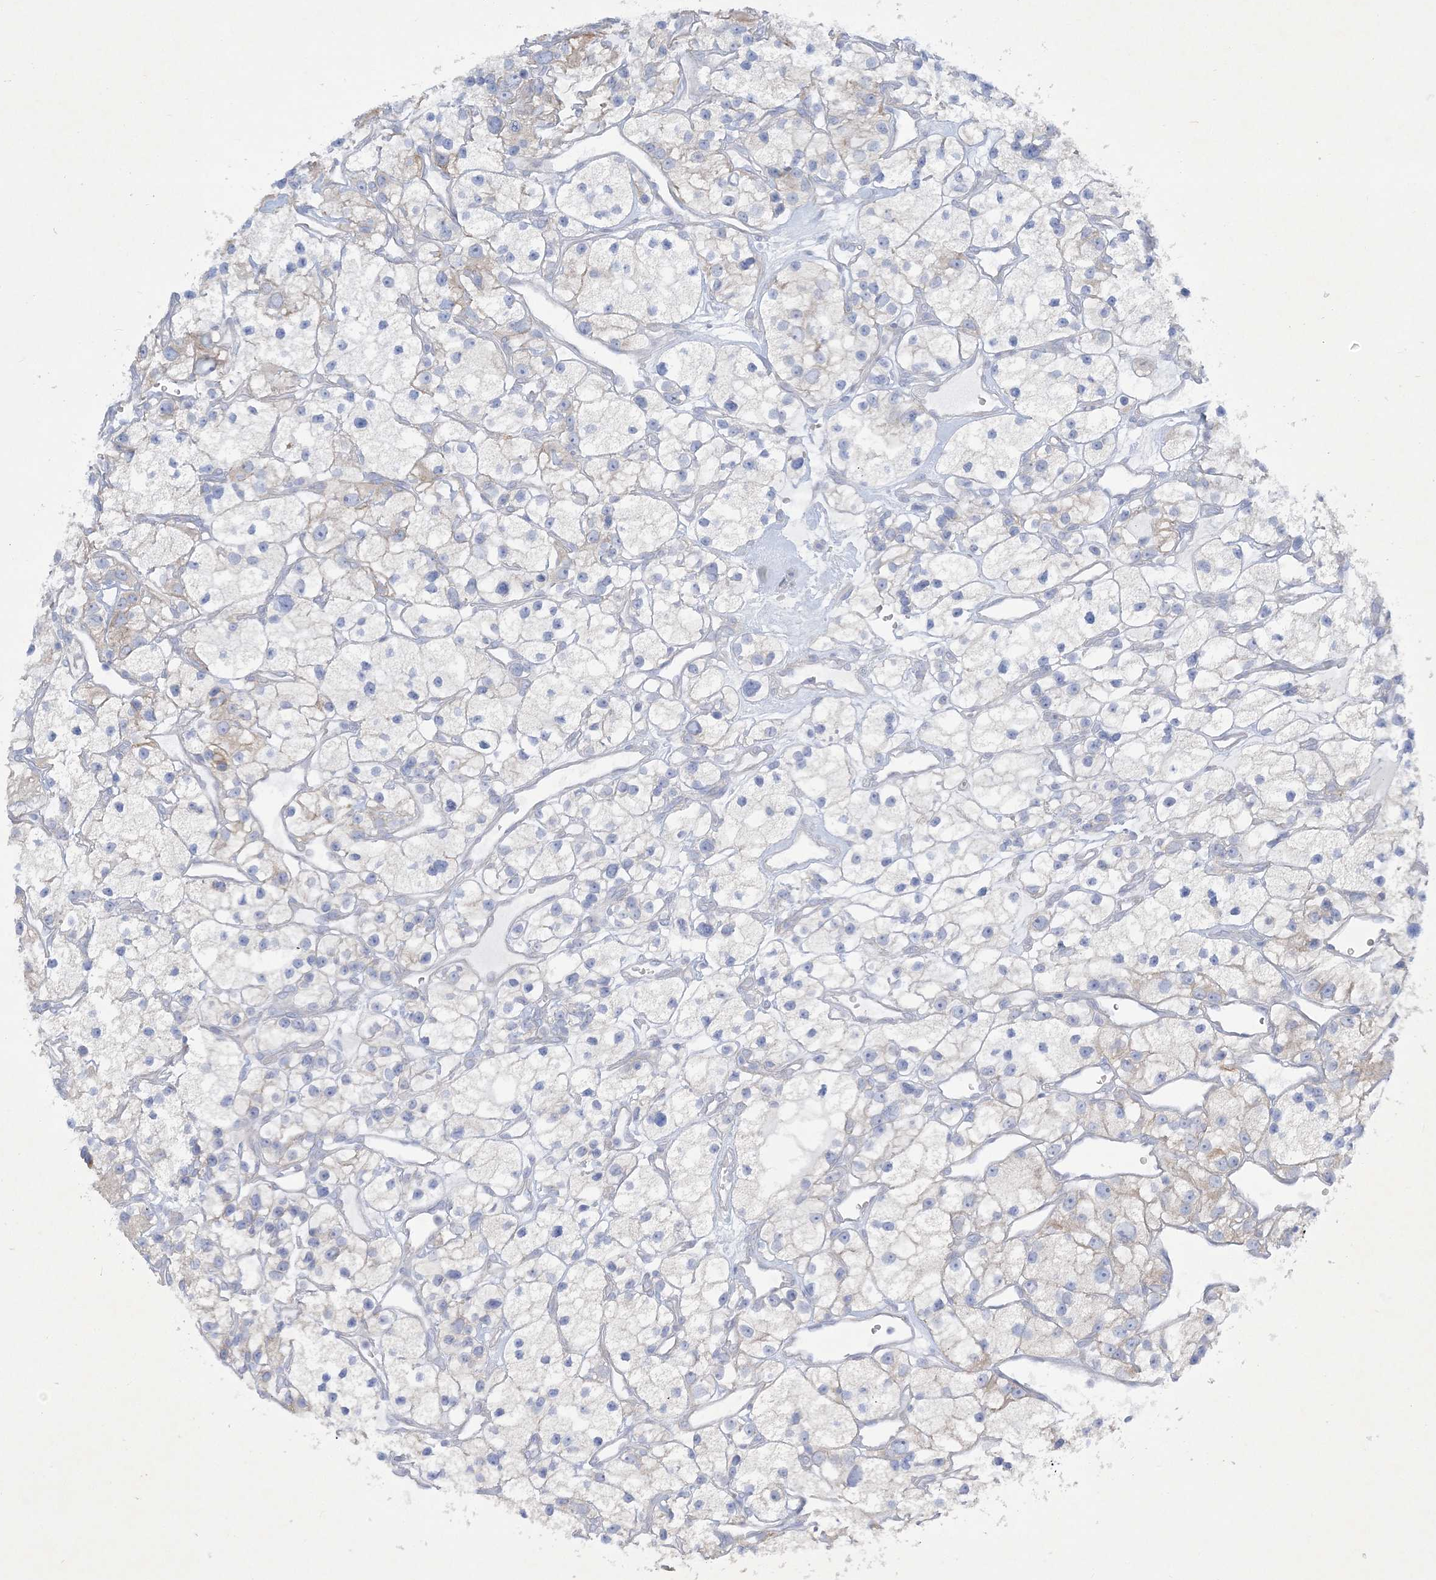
{"staining": {"intensity": "weak", "quantity": "<25%", "location": "cytoplasmic/membranous"}, "tissue": "renal cancer", "cell_type": "Tumor cells", "image_type": "cancer", "snomed": [{"axis": "morphology", "description": "Adenocarcinoma, NOS"}, {"axis": "topography", "description": "Kidney"}], "caption": "Protein analysis of renal cancer (adenocarcinoma) reveals no significant positivity in tumor cells.", "gene": "FARSB", "patient": {"sex": "female", "age": 57}}